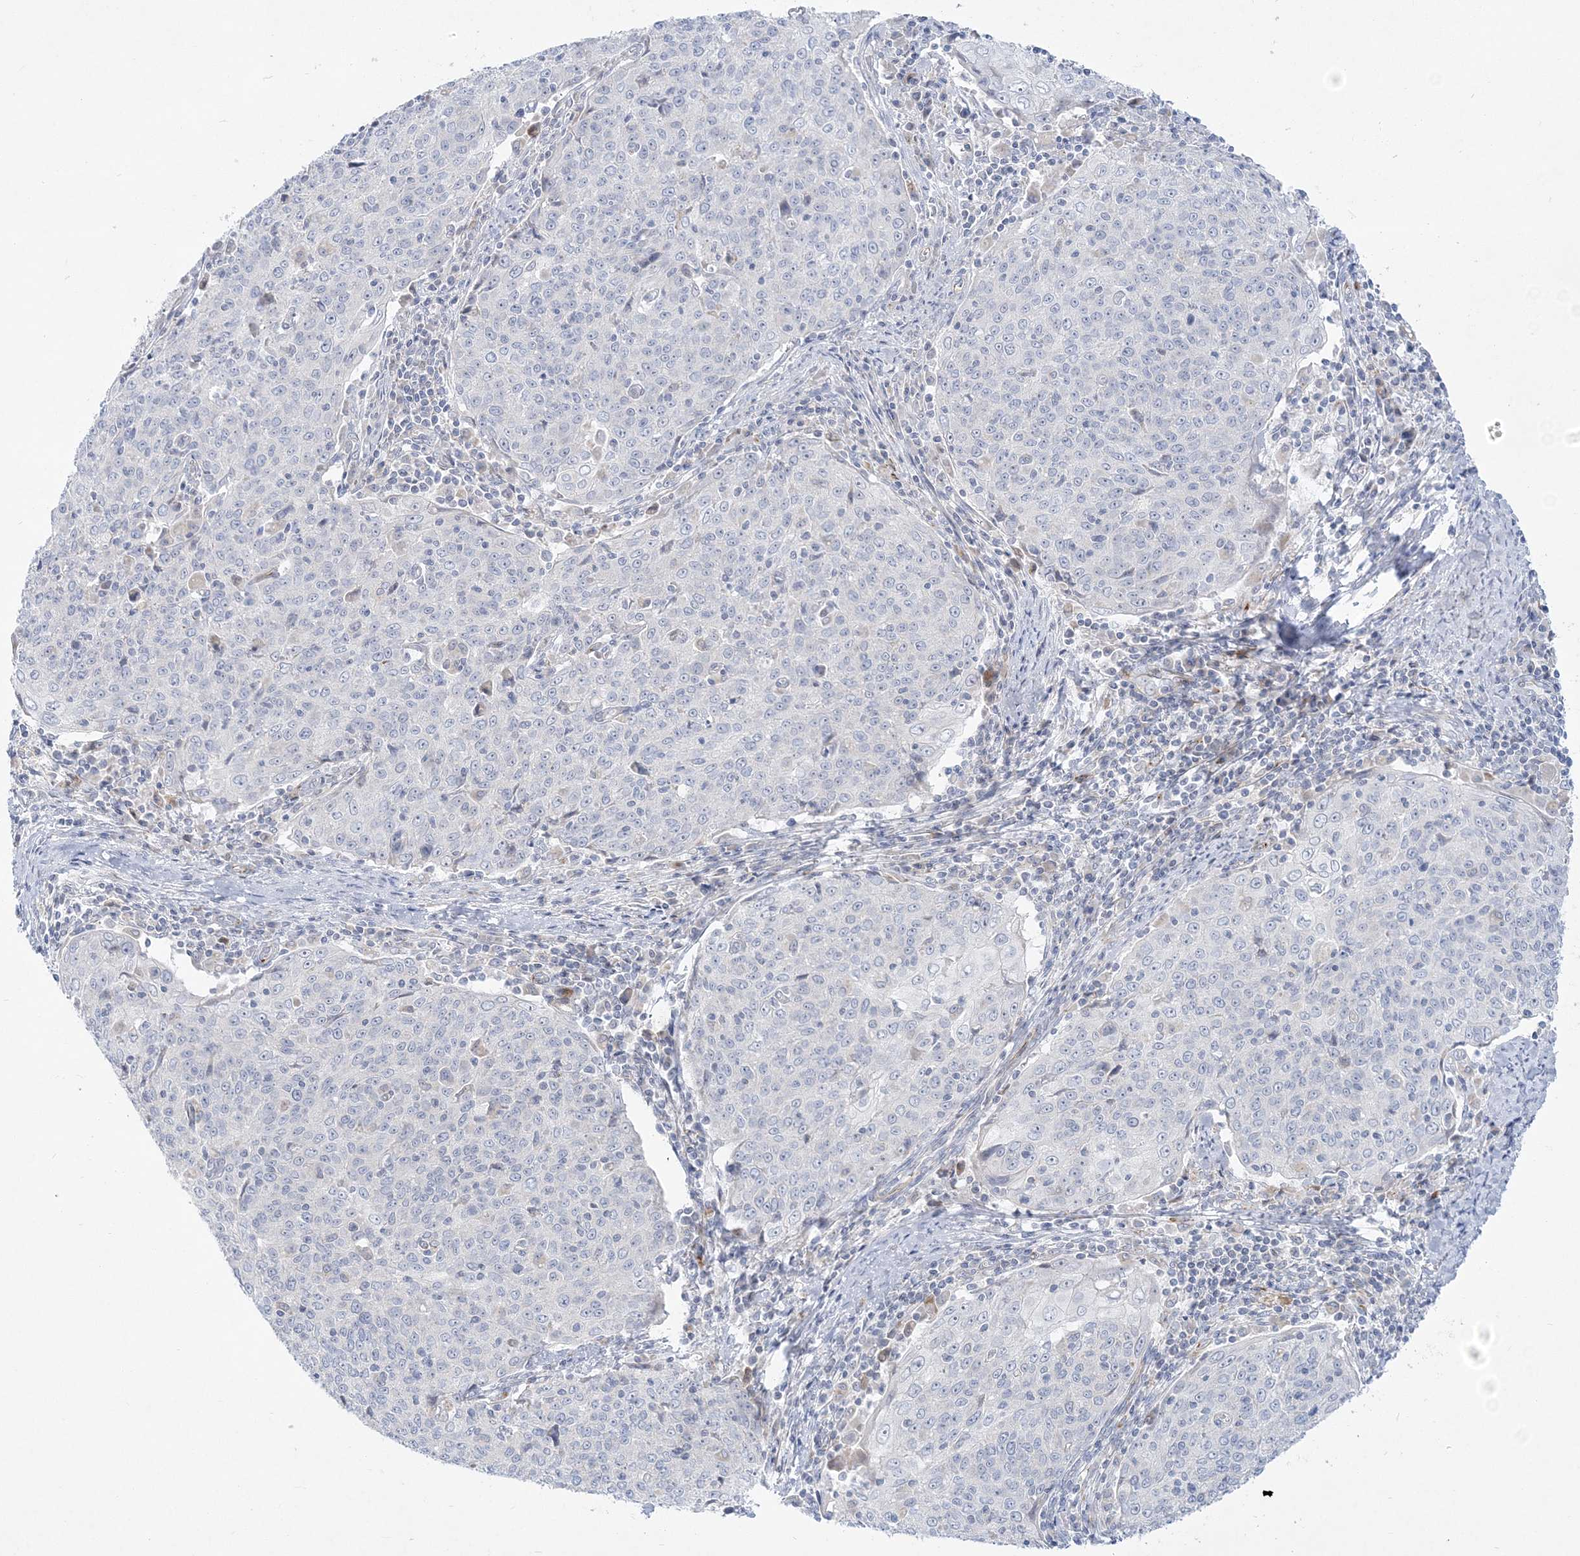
{"staining": {"intensity": "negative", "quantity": "none", "location": "none"}, "tissue": "cervical cancer", "cell_type": "Tumor cells", "image_type": "cancer", "snomed": [{"axis": "morphology", "description": "Squamous cell carcinoma, NOS"}, {"axis": "topography", "description": "Cervix"}], "caption": "Cervical cancer stained for a protein using immunohistochemistry (IHC) shows no expression tumor cells.", "gene": "GPAT2", "patient": {"sex": "female", "age": 48}}